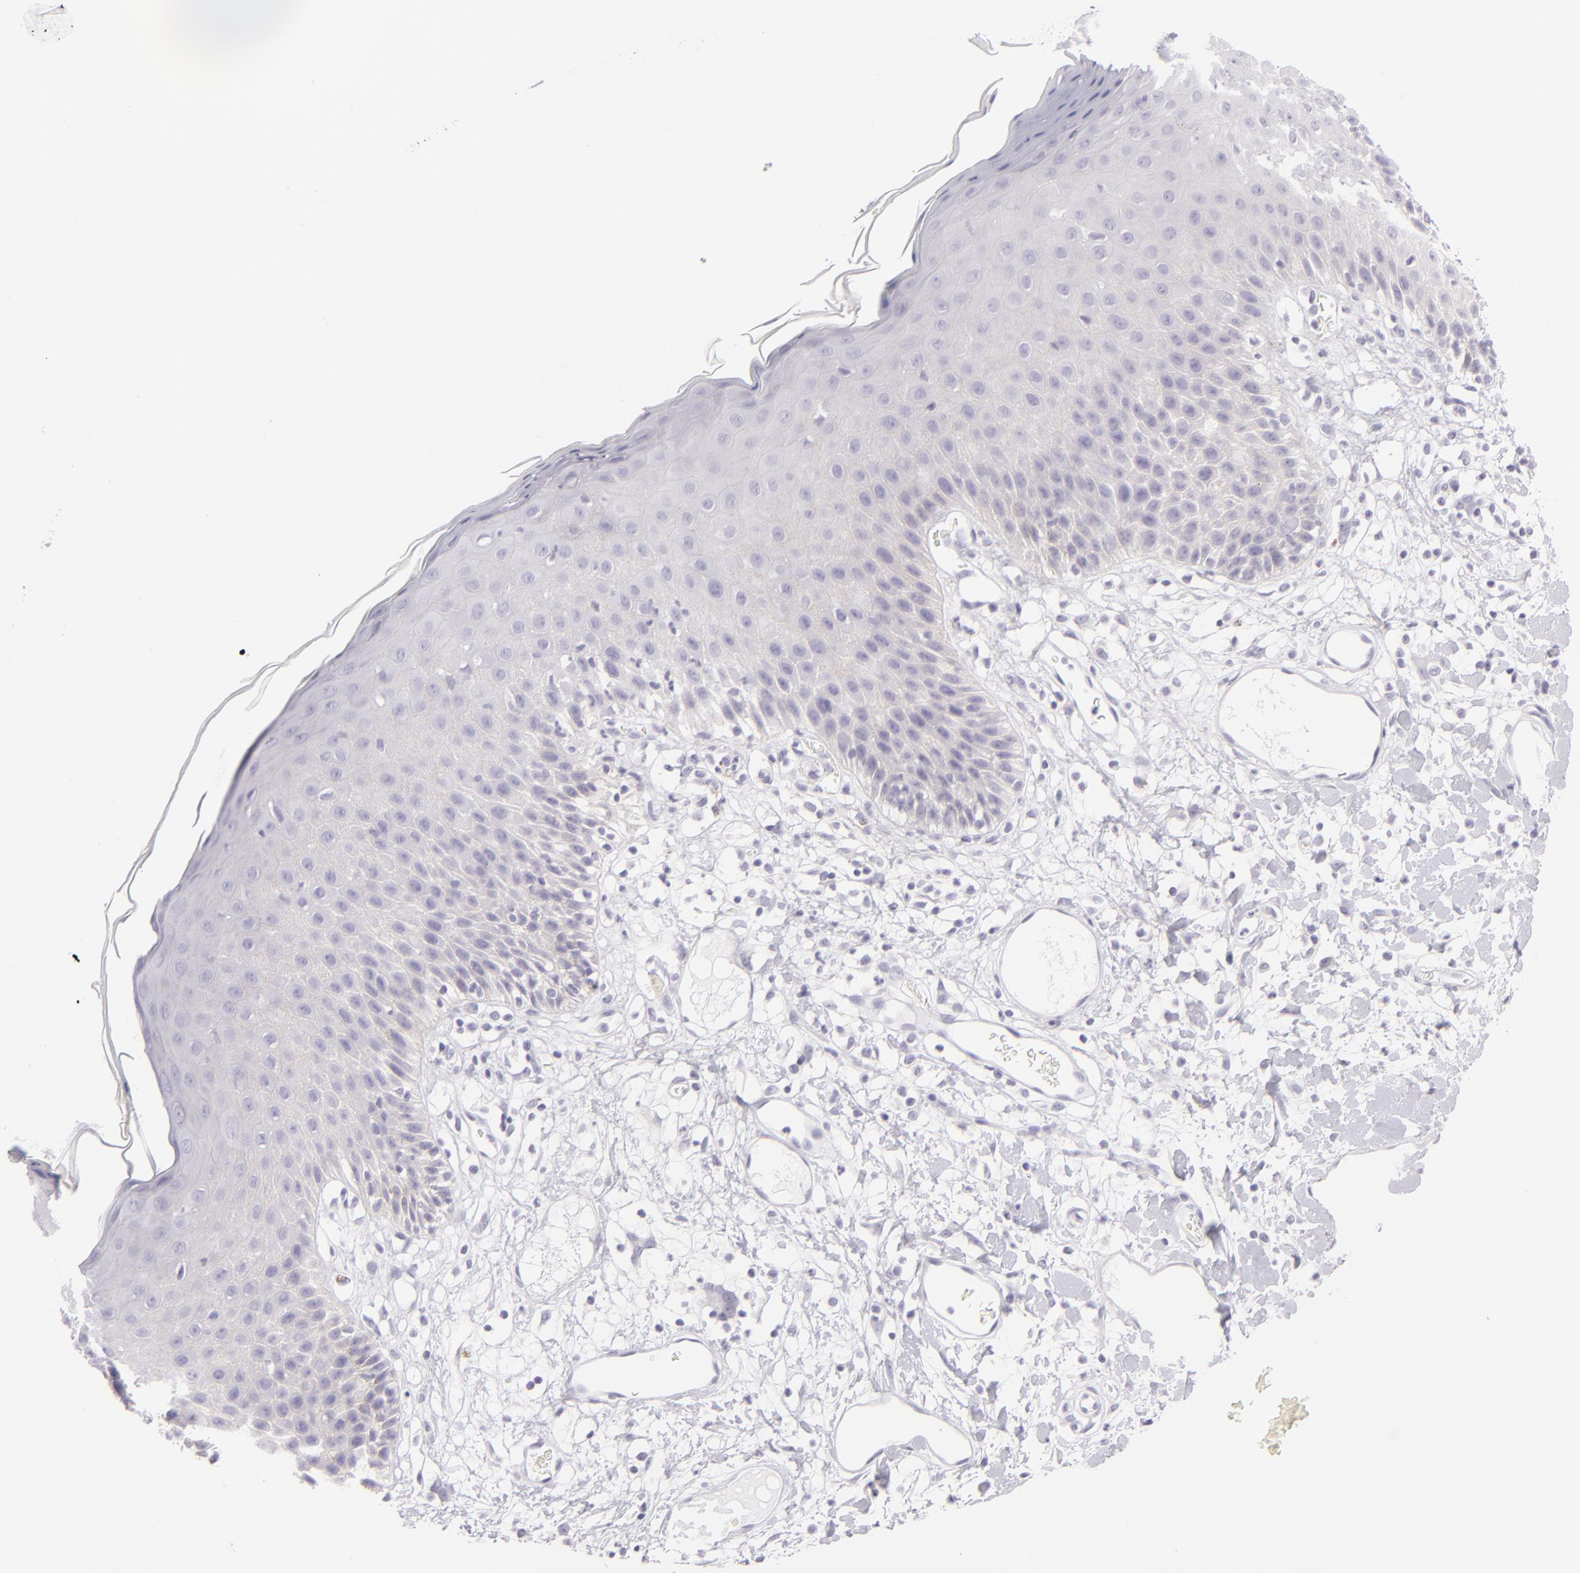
{"staining": {"intensity": "weak", "quantity": "25%-75%", "location": "cytoplasmic/membranous"}, "tissue": "skin", "cell_type": "Epidermal cells", "image_type": "normal", "snomed": [{"axis": "morphology", "description": "Normal tissue, NOS"}, {"axis": "topography", "description": "Vulva"}, {"axis": "topography", "description": "Peripheral nerve tissue"}], "caption": "Protein staining exhibits weak cytoplasmic/membranous expression in approximately 25%-75% of epidermal cells in normal skin. (DAB IHC, brown staining for protein, blue staining for nuclei).", "gene": "DLG4", "patient": {"sex": "female", "age": 68}}